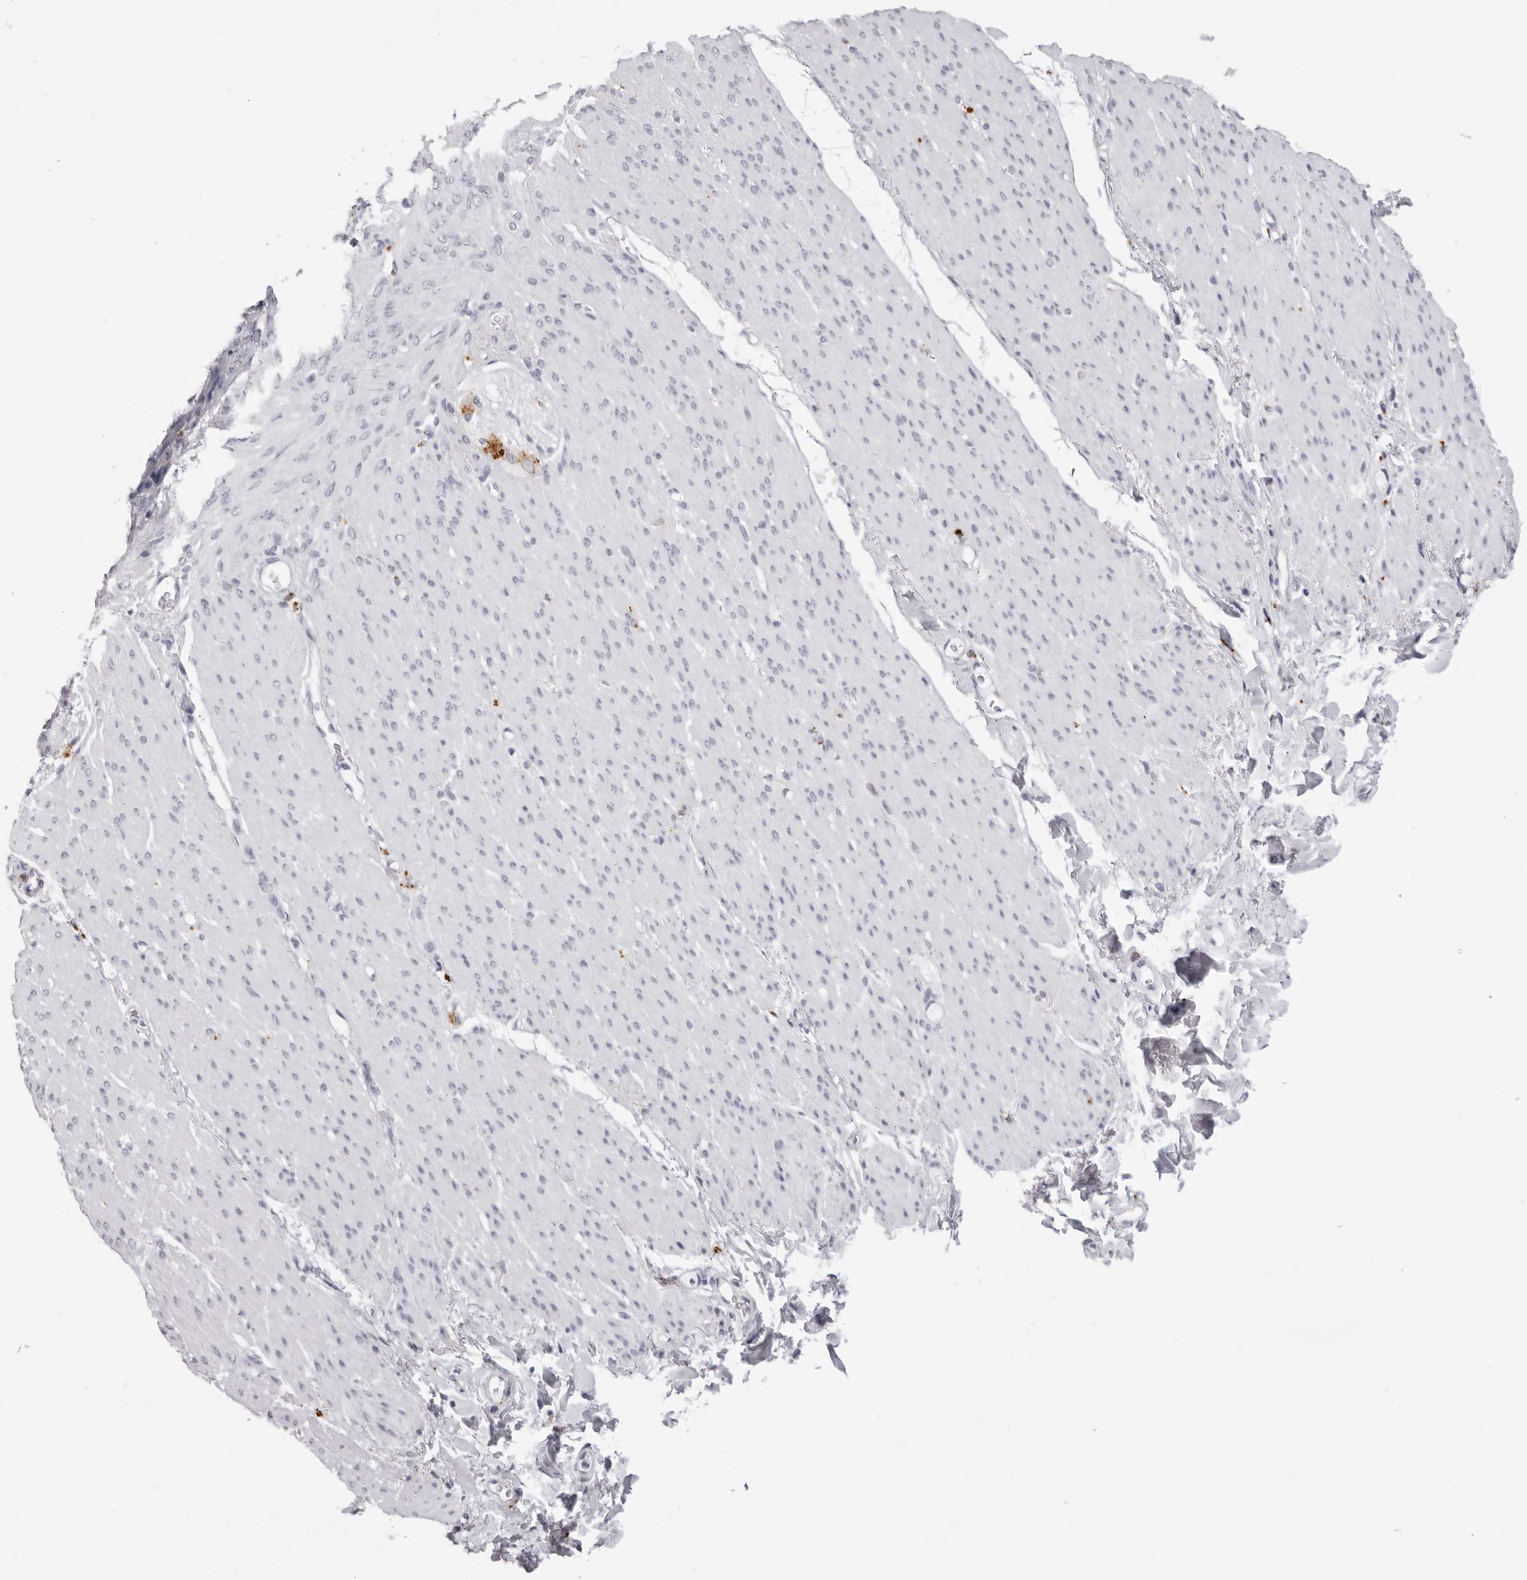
{"staining": {"intensity": "negative", "quantity": "none", "location": "none"}, "tissue": "smooth muscle", "cell_type": "Smooth muscle cells", "image_type": "normal", "snomed": [{"axis": "morphology", "description": "Normal tissue, NOS"}, {"axis": "topography", "description": "Colon"}, {"axis": "topography", "description": "Peripheral nerve tissue"}], "caption": "This image is of benign smooth muscle stained with immunohistochemistry (IHC) to label a protein in brown with the nuclei are counter-stained blue. There is no positivity in smooth muscle cells.", "gene": "IL25", "patient": {"sex": "female", "age": 61}}